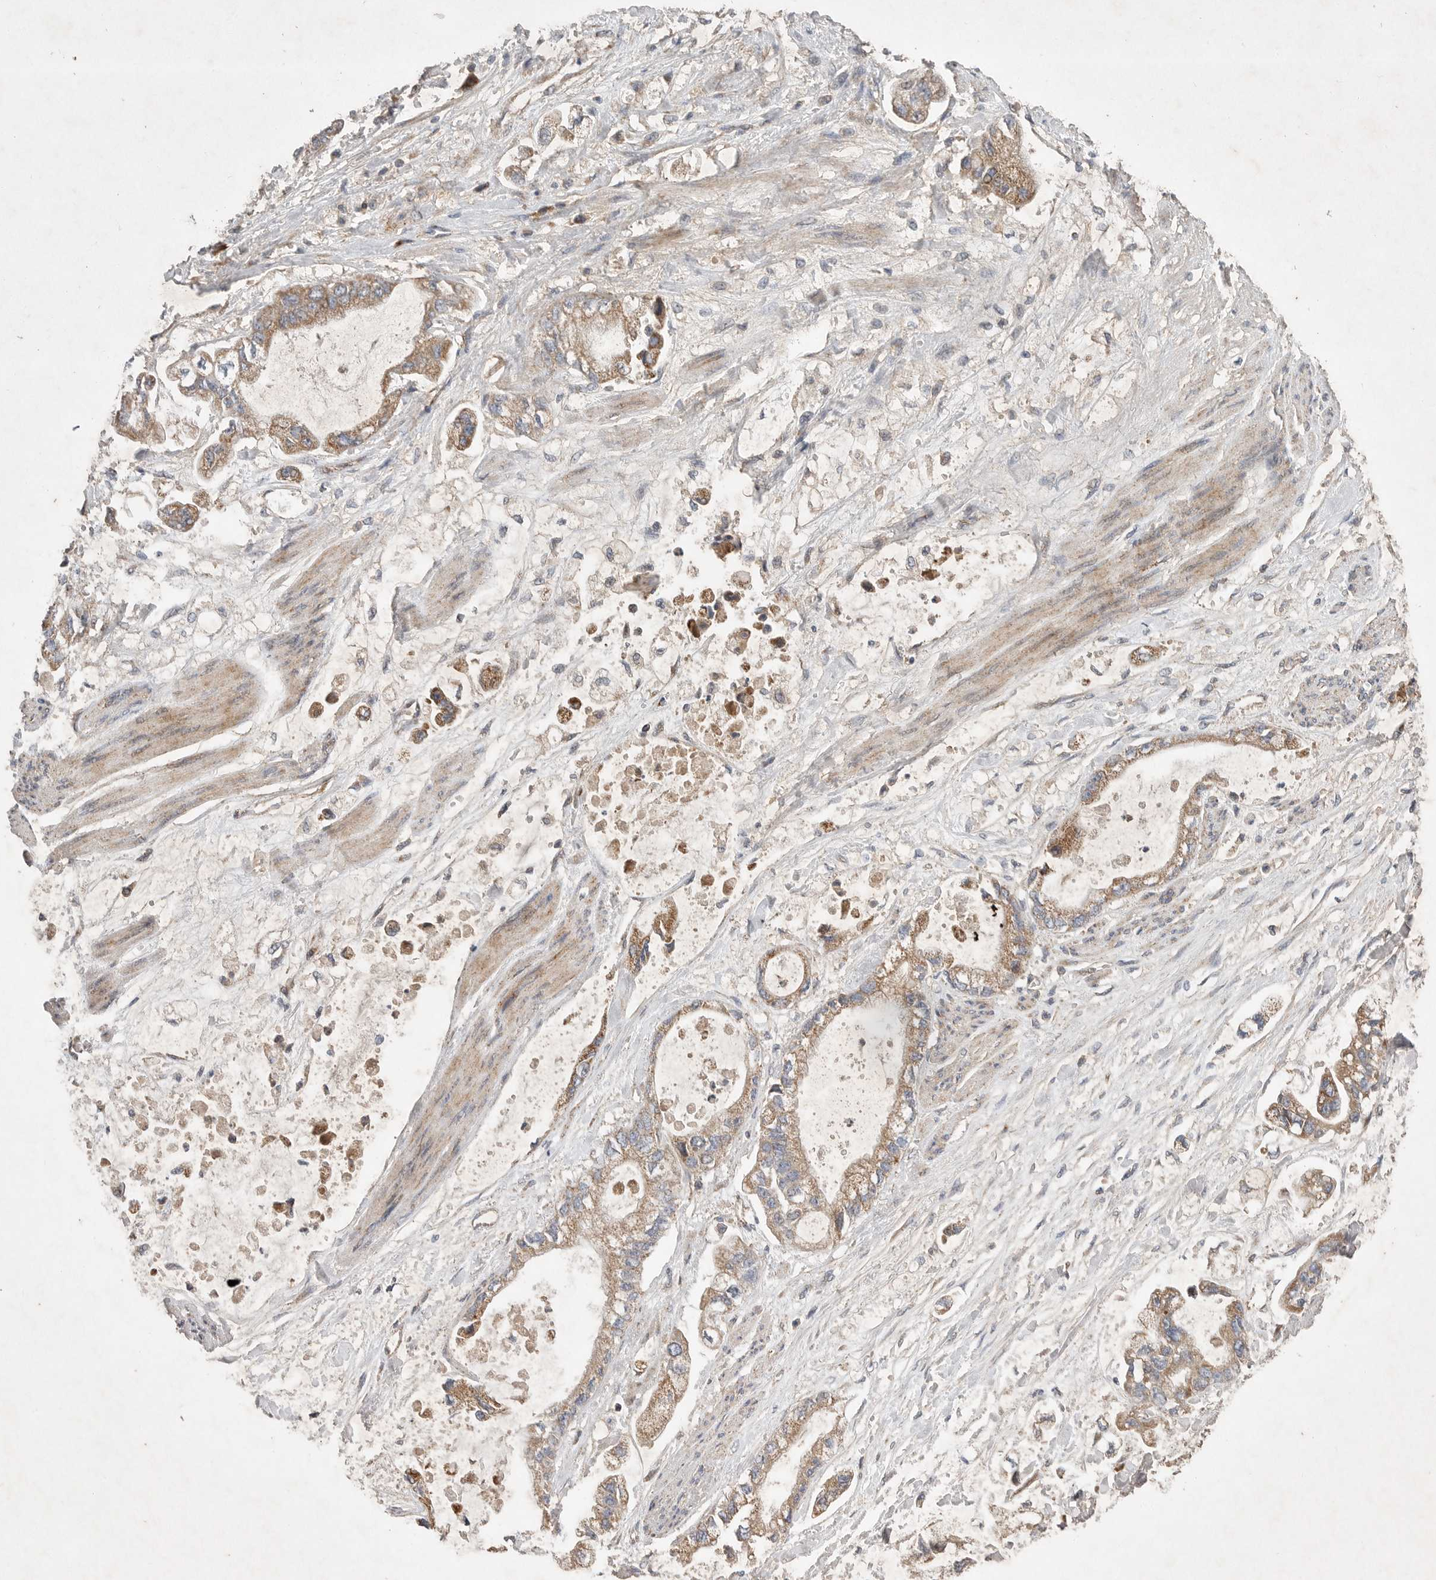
{"staining": {"intensity": "moderate", "quantity": ">75%", "location": "cytoplasmic/membranous"}, "tissue": "stomach cancer", "cell_type": "Tumor cells", "image_type": "cancer", "snomed": [{"axis": "morphology", "description": "Normal tissue, NOS"}, {"axis": "morphology", "description": "Adenocarcinoma, NOS"}, {"axis": "topography", "description": "Stomach"}], "caption": "The histopathology image shows immunohistochemical staining of adenocarcinoma (stomach). There is moderate cytoplasmic/membranous expression is seen in approximately >75% of tumor cells.", "gene": "KIF21B", "patient": {"sex": "male", "age": 62}}